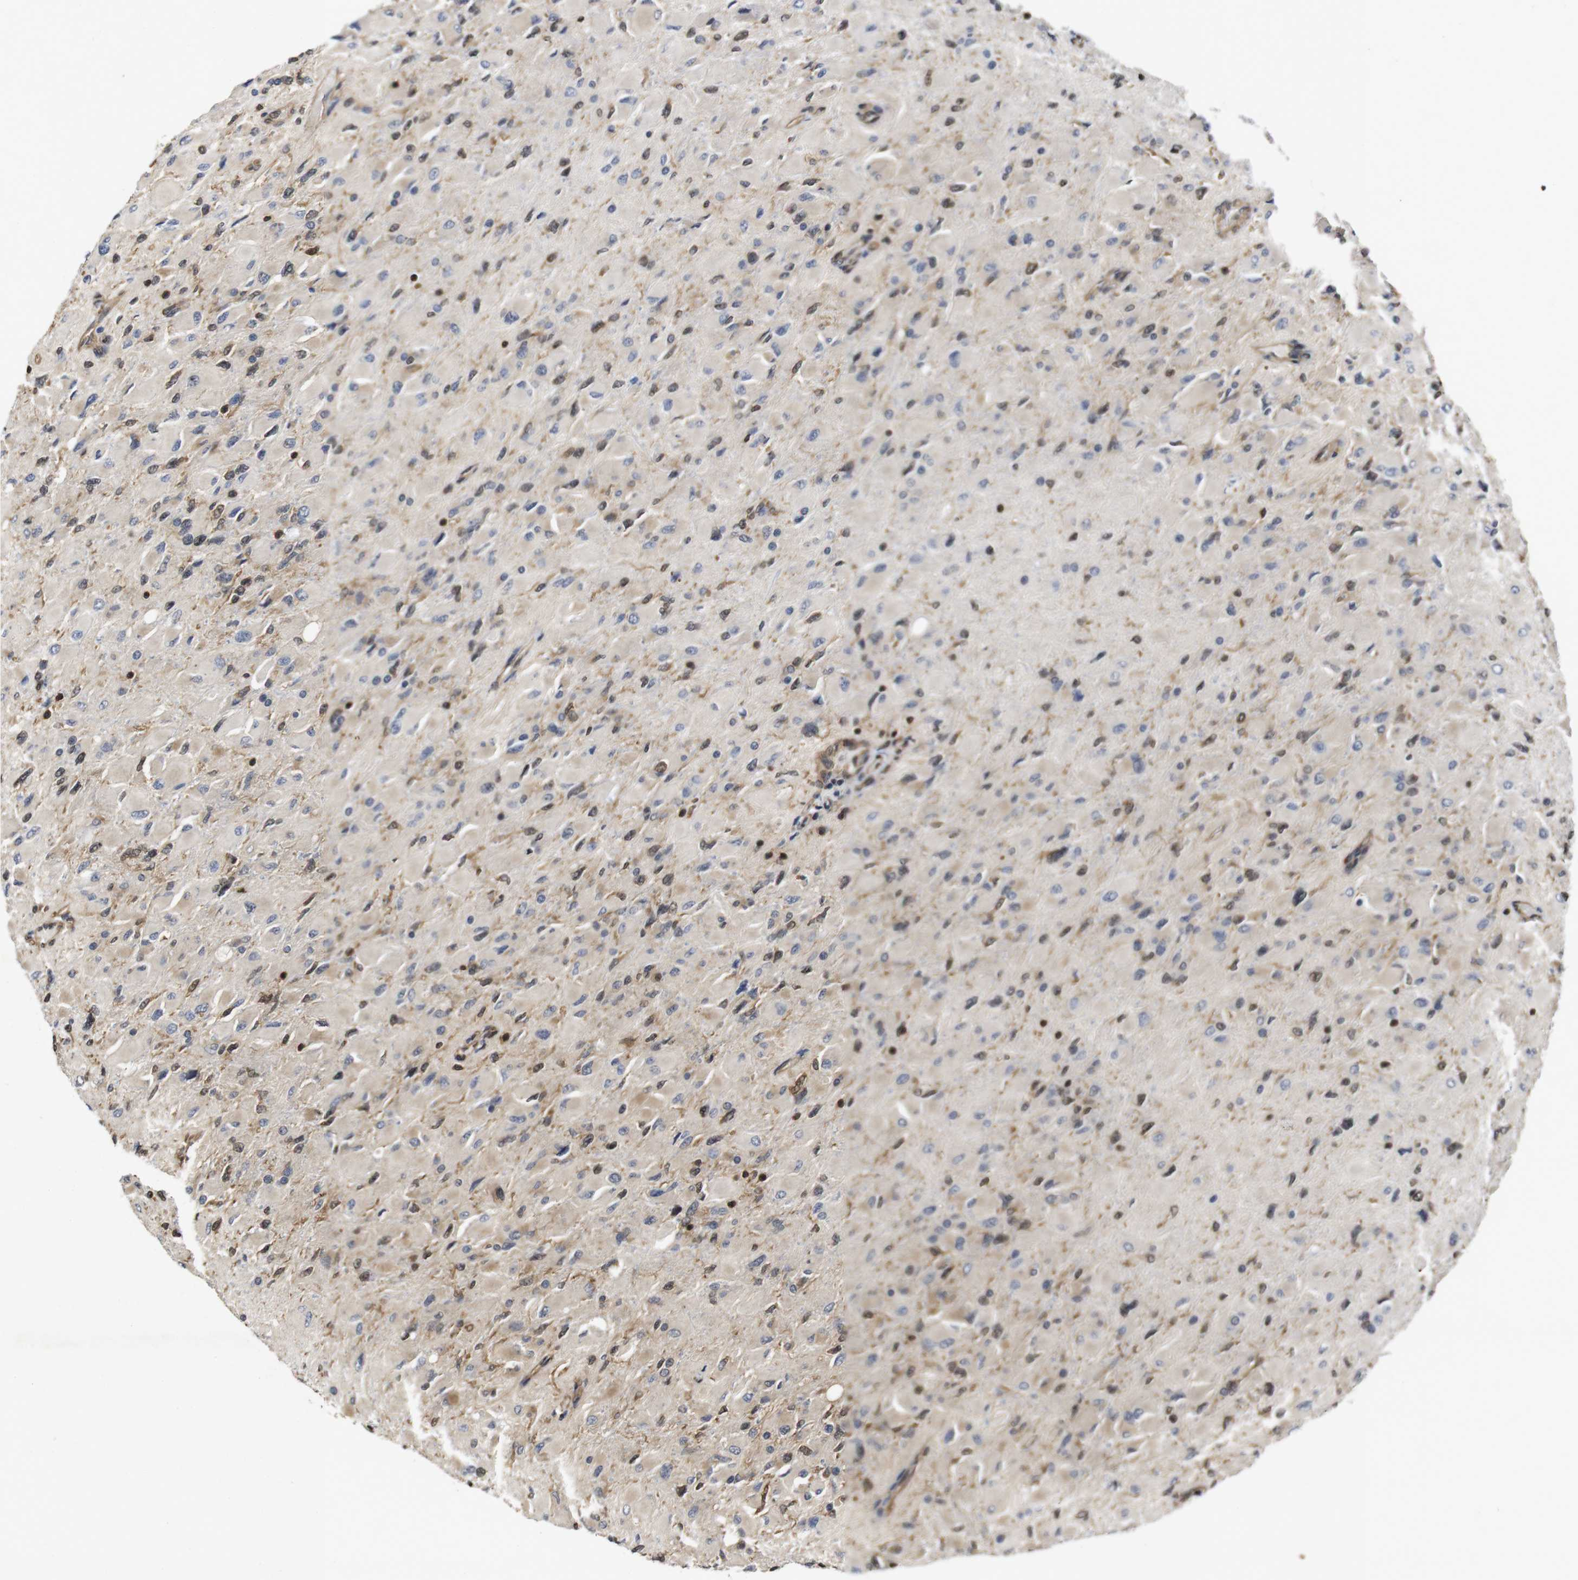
{"staining": {"intensity": "moderate", "quantity": "<25%", "location": "cytoplasmic/membranous,nuclear"}, "tissue": "glioma", "cell_type": "Tumor cells", "image_type": "cancer", "snomed": [{"axis": "morphology", "description": "Glioma, malignant, High grade"}, {"axis": "topography", "description": "Cerebral cortex"}], "caption": "Moderate cytoplasmic/membranous and nuclear protein staining is seen in approximately <25% of tumor cells in malignant glioma (high-grade).", "gene": "SUMO3", "patient": {"sex": "female", "age": 36}}